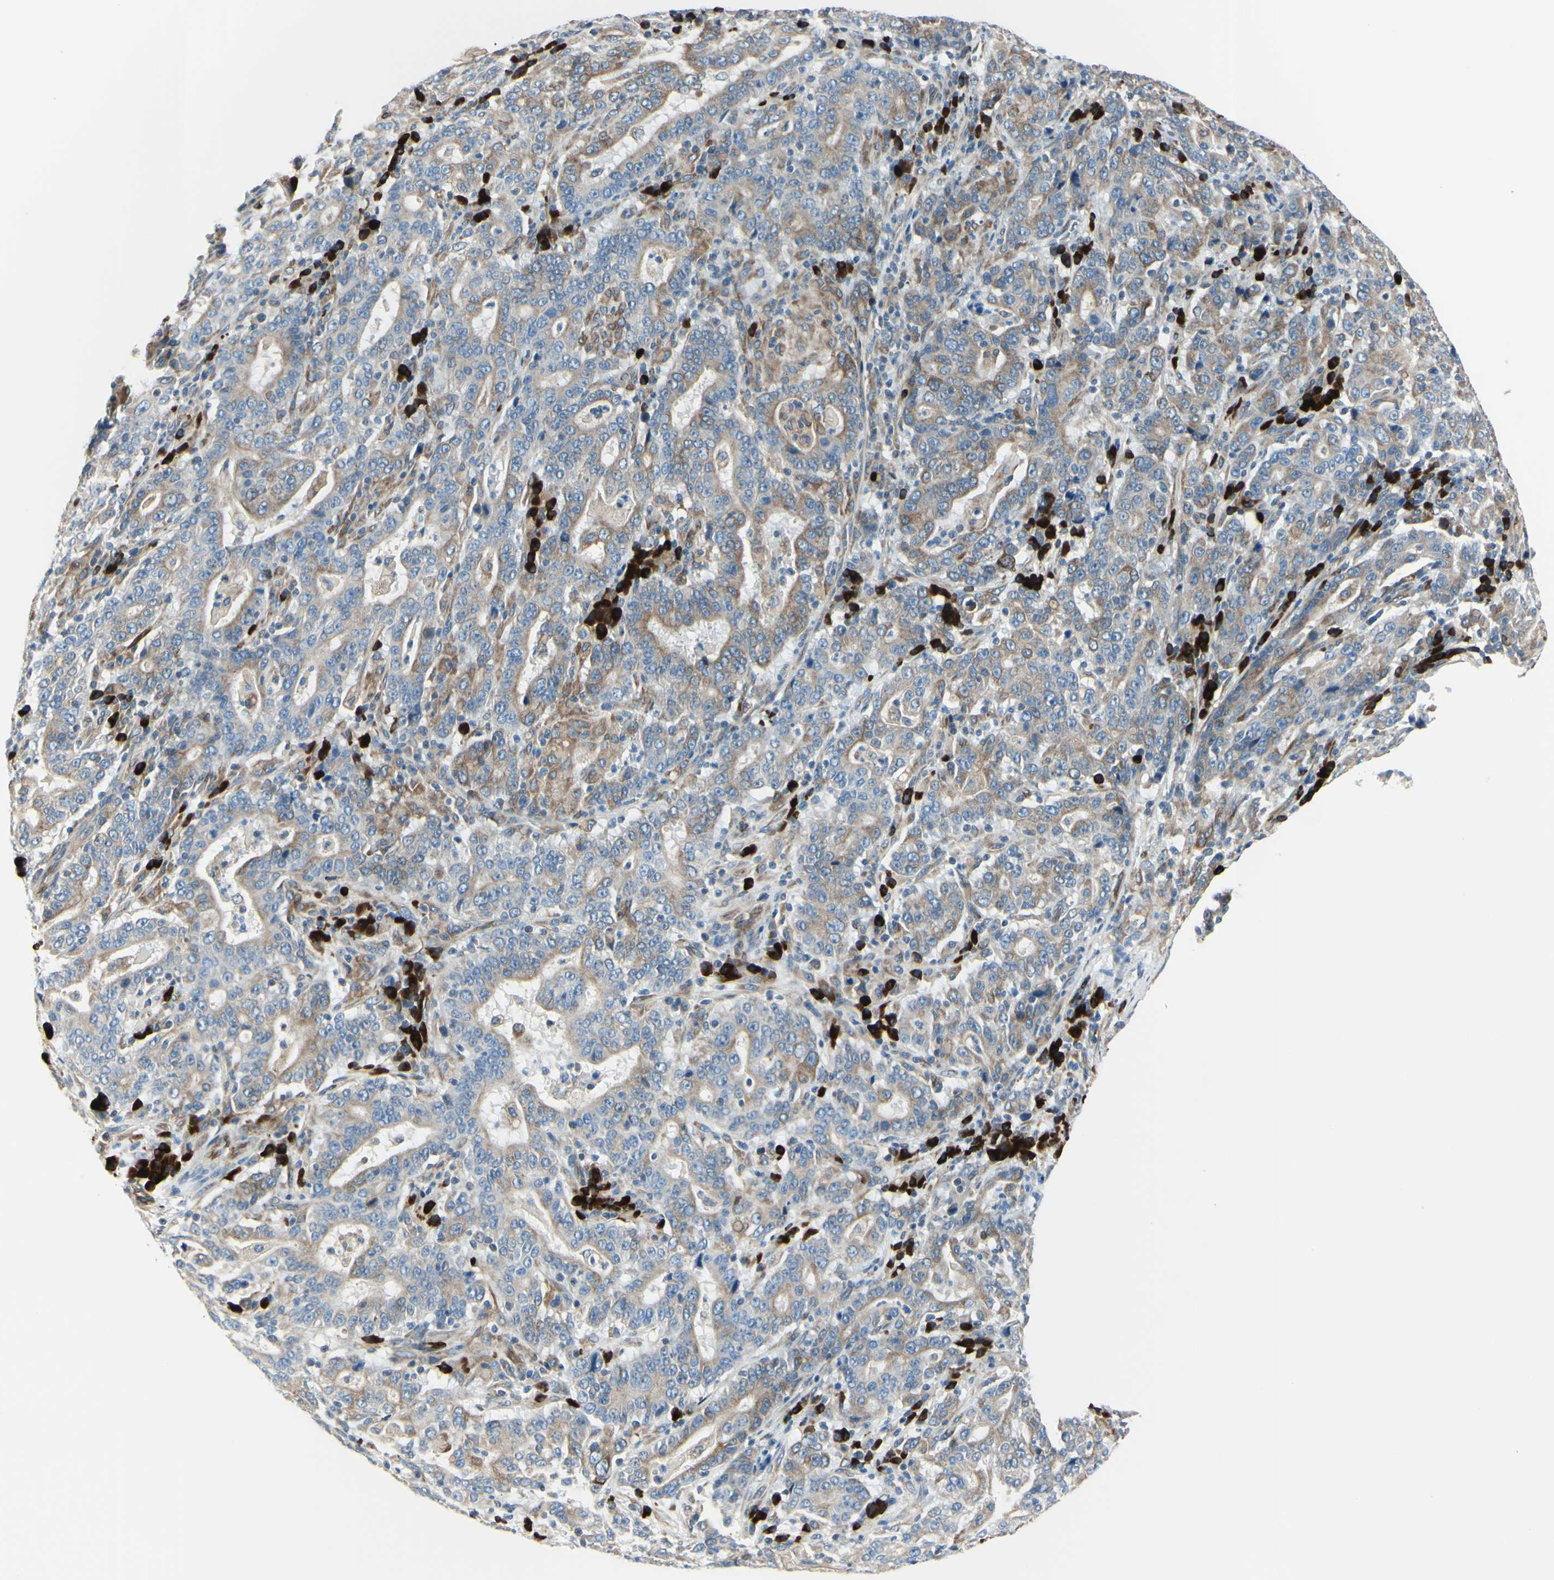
{"staining": {"intensity": "moderate", "quantity": ">75%", "location": "cytoplasmic/membranous"}, "tissue": "stomach cancer", "cell_type": "Tumor cells", "image_type": "cancer", "snomed": [{"axis": "morphology", "description": "Normal tissue, NOS"}, {"axis": "morphology", "description": "Adenocarcinoma, NOS"}, {"axis": "topography", "description": "Stomach, upper"}, {"axis": "topography", "description": "Stomach"}], "caption": "The immunohistochemical stain highlights moderate cytoplasmic/membranous staining in tumor cells of stomach cancer tissue.", "gene": "SELENOS", "patient": {"sex": "male", "age": 59}}